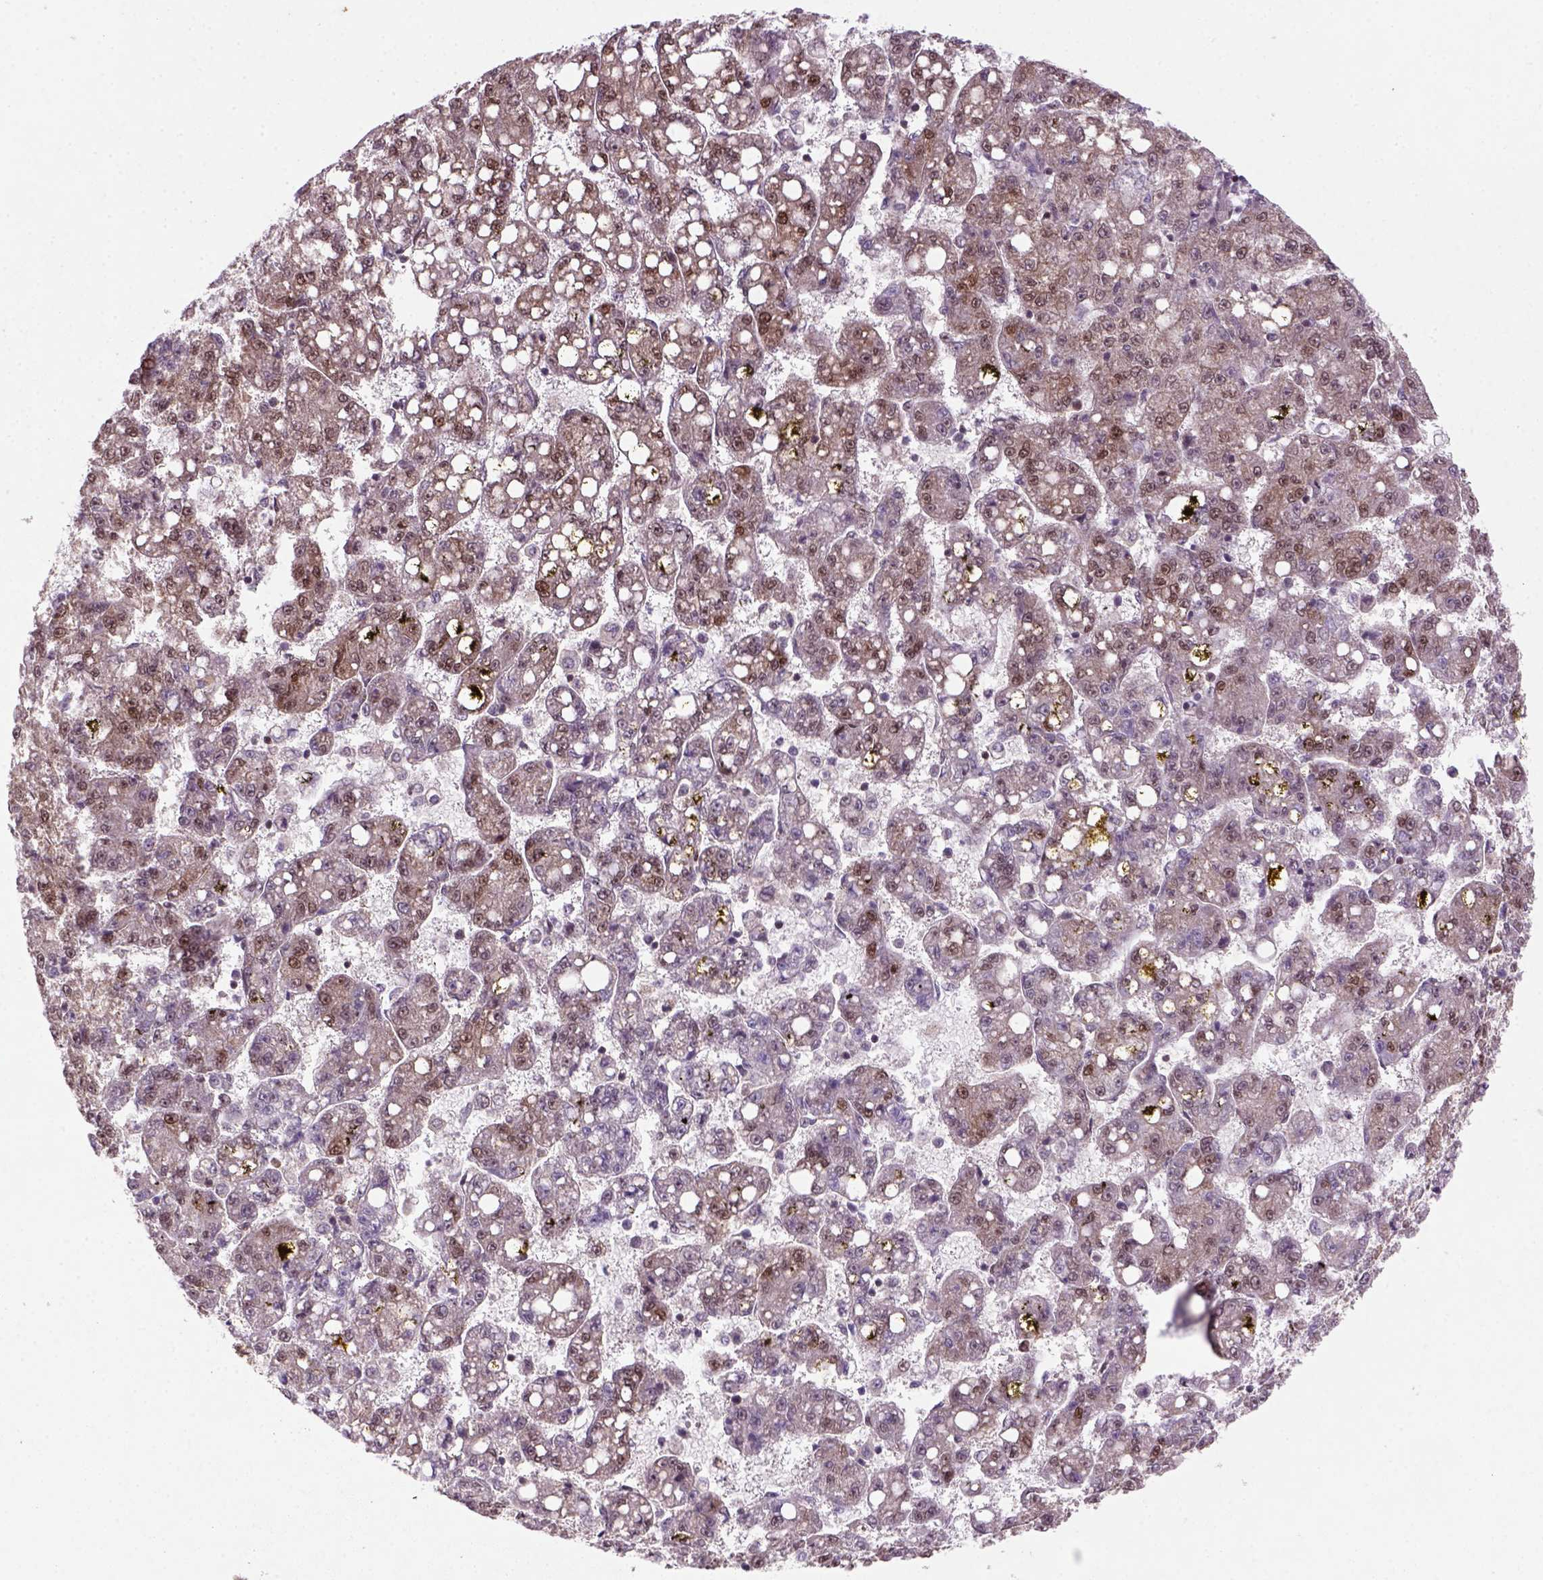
{"staining": {"intensity": "moderate", "quantity": "<25%", "location": "nuclear"}, "tissue": "liver cancer", "cell_type": "Tumor cells", "image_type": "cancer", "snomed": [{"axis": "morphology", "description": "Carcinoma, Hepatocellular, NOS"}, {"axis": "topography", "description": "Liver"}], "caption": "Brown immunohistochemical staining in human liver cancer (hepatocellular carcinoma) displays moderate nuclear staining in about <25% of tumor cells.", "gene": "MGMT", "patient": {"sex": "female", "age": 65}}